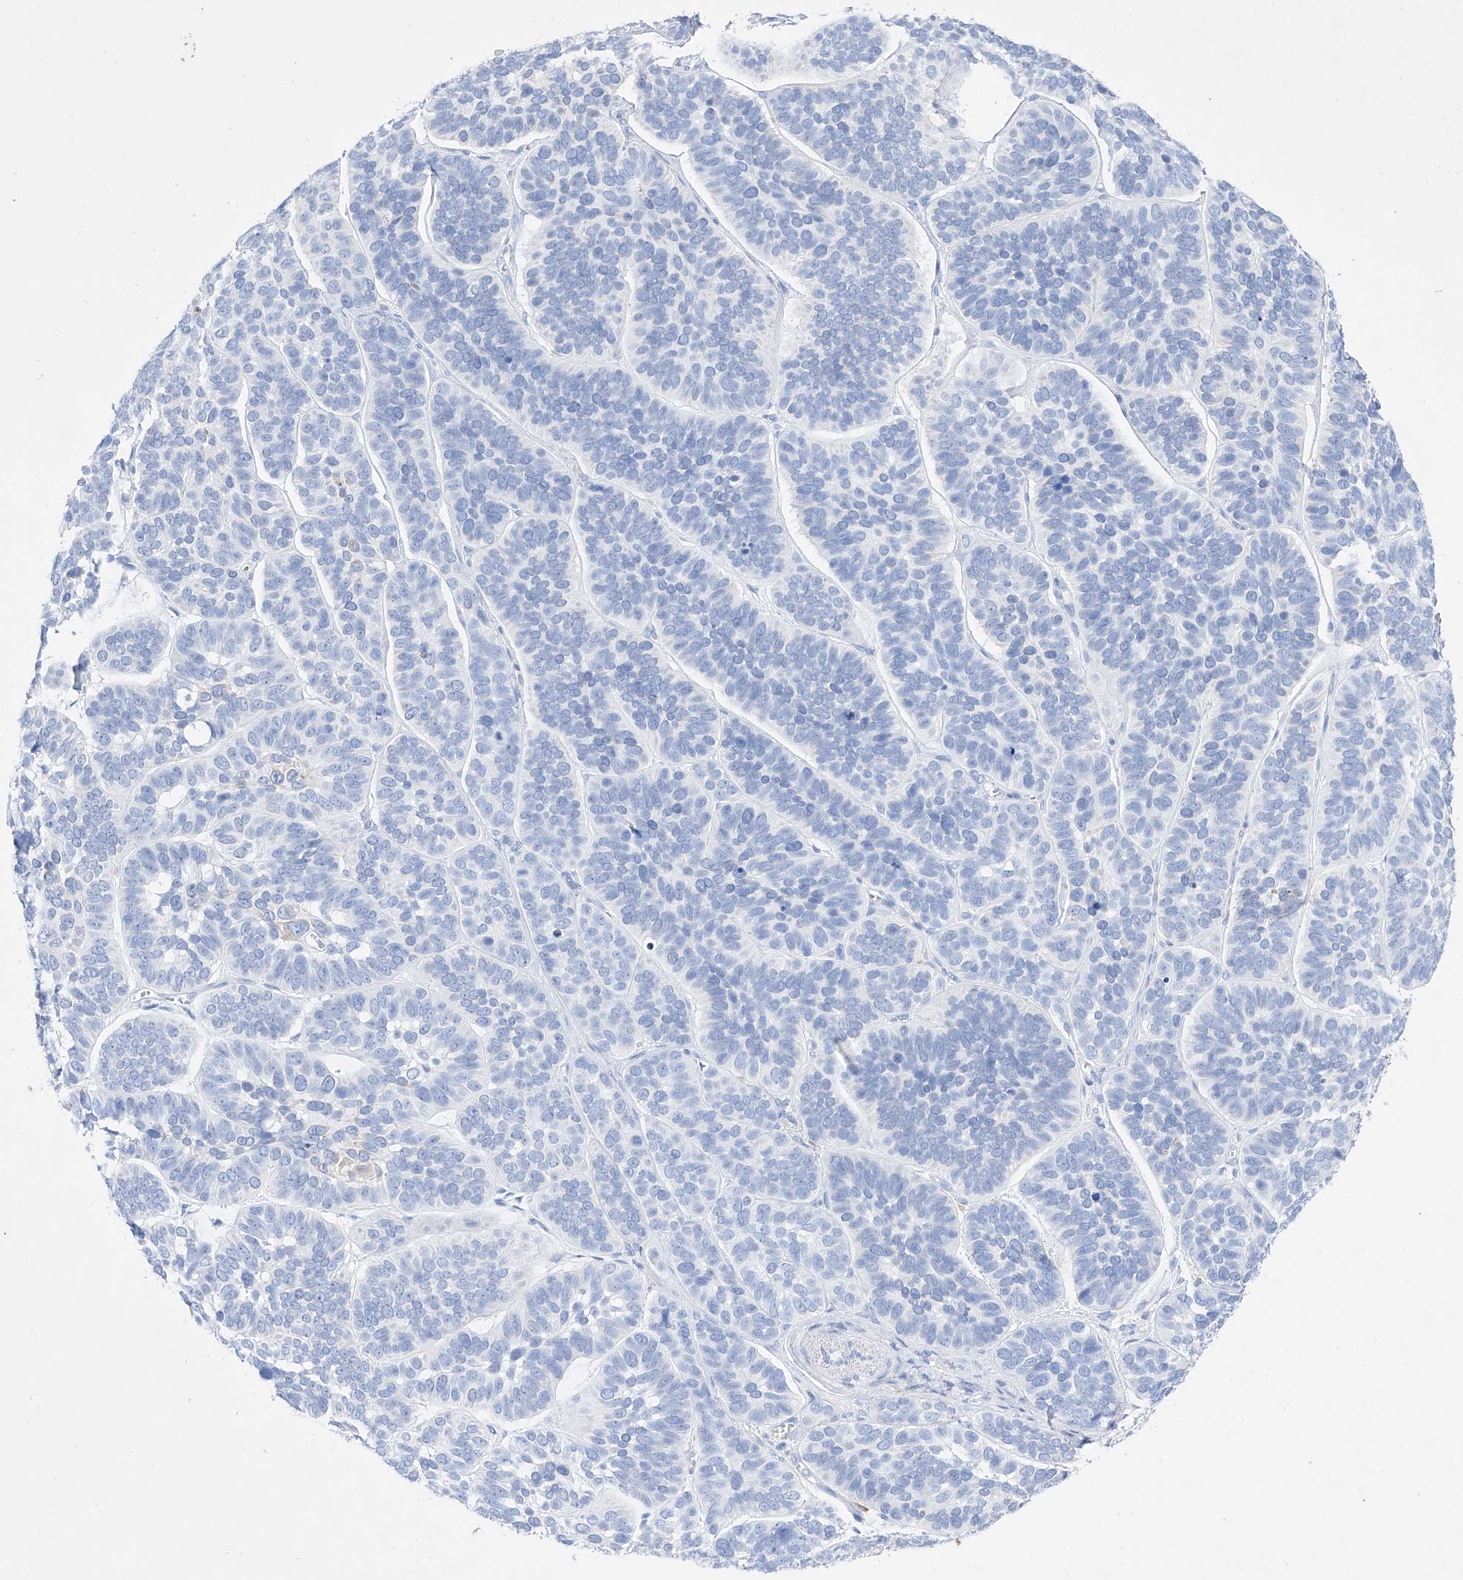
{"staining": {"intensity": "negative", "quantity": "none", "location": "none"}, "tissue": "skin cancer", "cell_type": "Tumor cells", "image_type": "cancer", "snomed": [{"axis": "morphology", "description": "Basal cell carcinoma"}, {"axis": "topography", "description": "Skin"}], "caption": "IHC of skin cancer (basal cell carcinoma) reveals no expression in tumor cells.", "gene": "TM7SF2", "patient": {"sex": "male", "age": 62}}